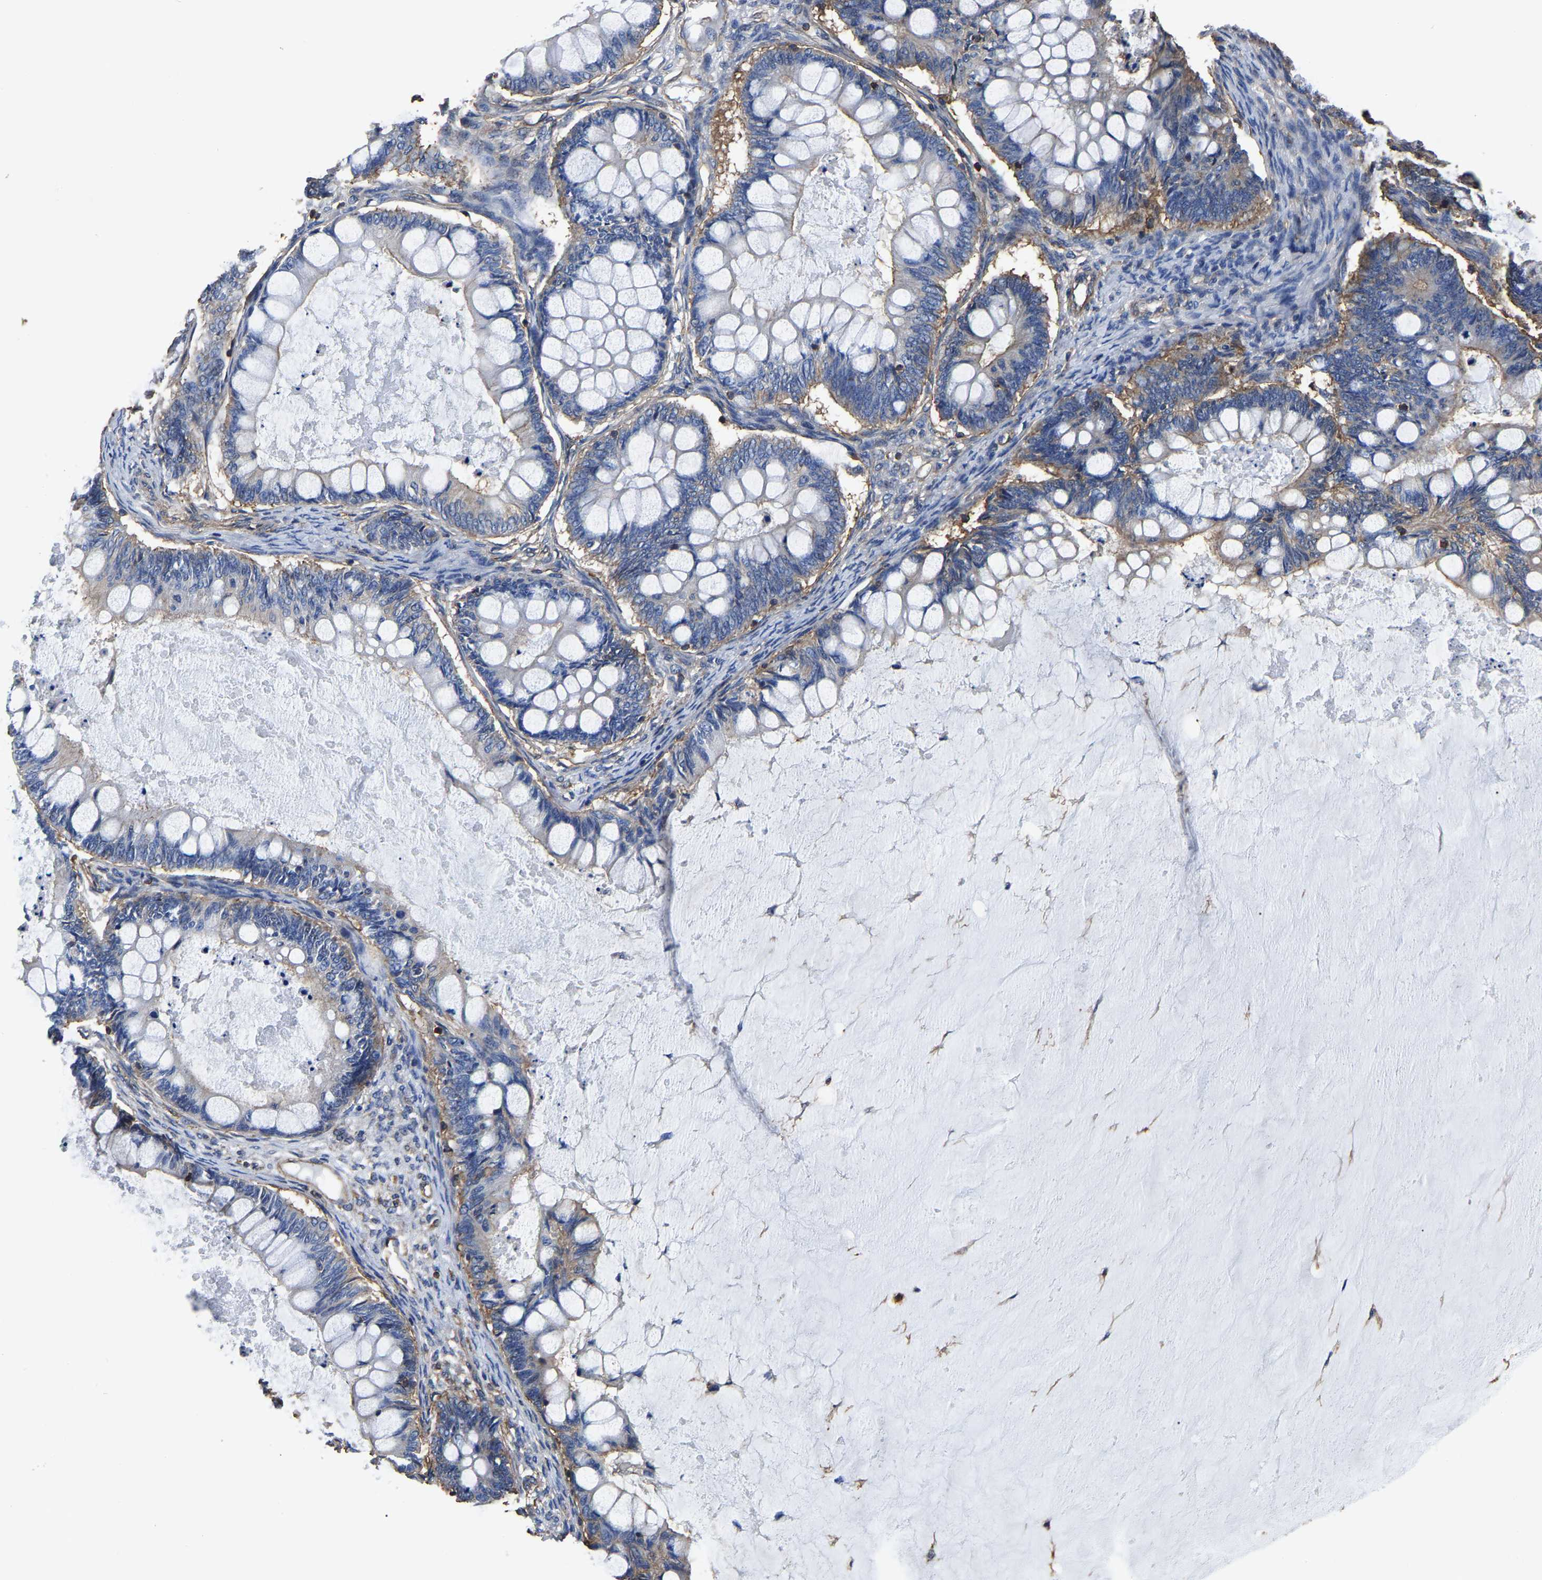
{"staining": {"intensity": "moderate", "quantity": "<25%", "location": "cytoplasmic/membranous"}, "tissue": "ovarian cancer", "cell_type": "Tumor cells", "image_type": "cancer", "snomed": [{"axis": "morphology", "description": "Cystadenocarcinoma, mucinous, NOS"}, {"axis": "topography", "description": "Ovary"}], "caption": "The photomicrograph shows immunohistochemical staining of mucinous cystadenocarcinoma (ovarian). There is moderate cytoplasmic/membranous staining is present in approximately <25% of tumor cells.", "gene": "ARMT1", "patient": {"sex": "female", "age": 61}}